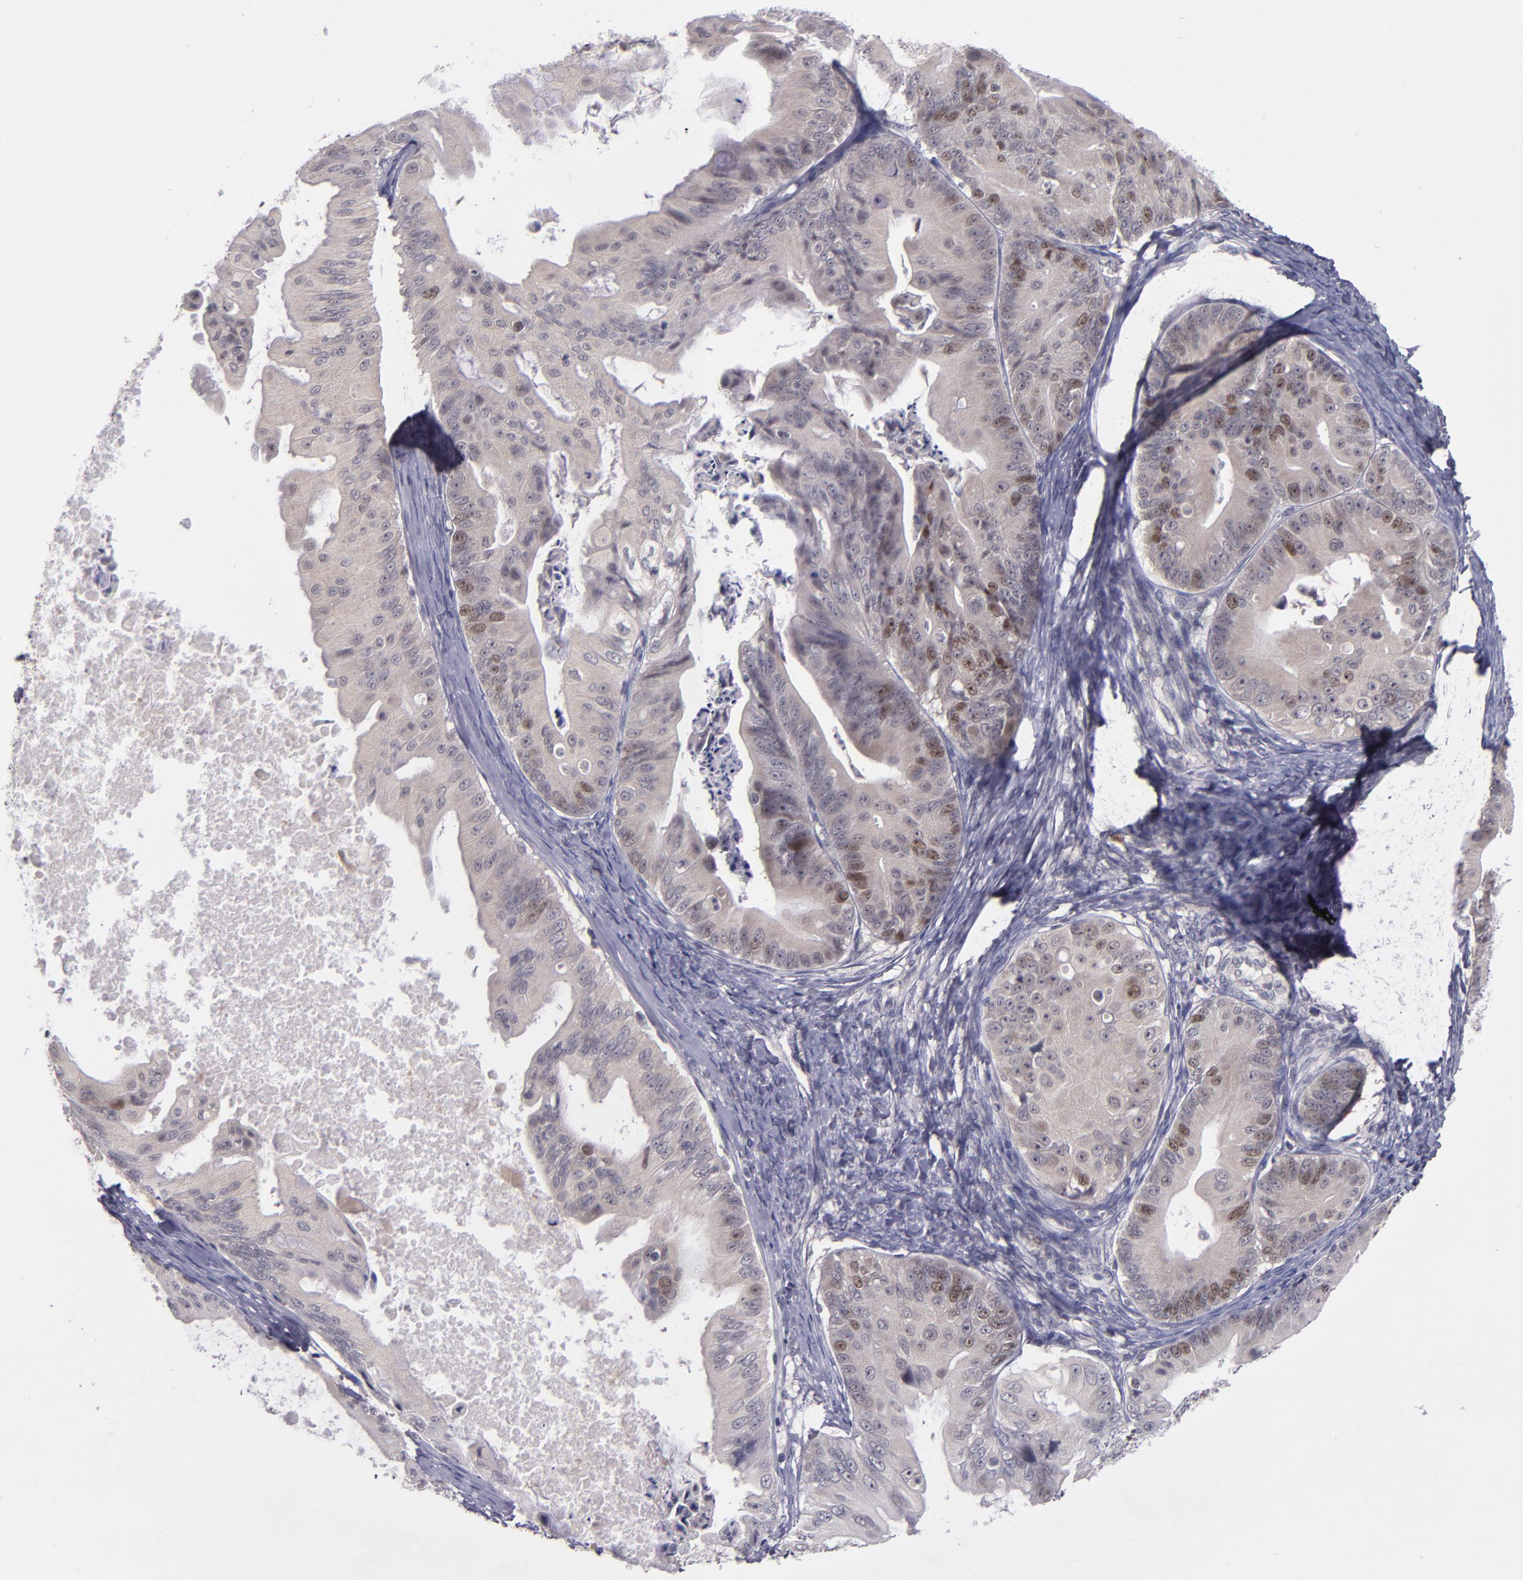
{"staining": {"intensity": "moderate", "quantity": "<25%", "location": "nuclear"}, "tissue": "ovarian cancer", "cell_type": "Tumor cells", "image_type": "cancer", "snomed": [{"axis": "morphology", "description": "Cystadenocarcinoma, mucinous, NOS"}, {"axis": "topography", "description": "Ovary"}], "caption": "There is low levels of moderate nuclear staining in tumor cells of ovarian mucinous cystadenocarcinoma, as demonstrated by immunohistochemical staining (brown color).", "gene": "CDC7", "patient": {"sex": "female", "age": 37}}